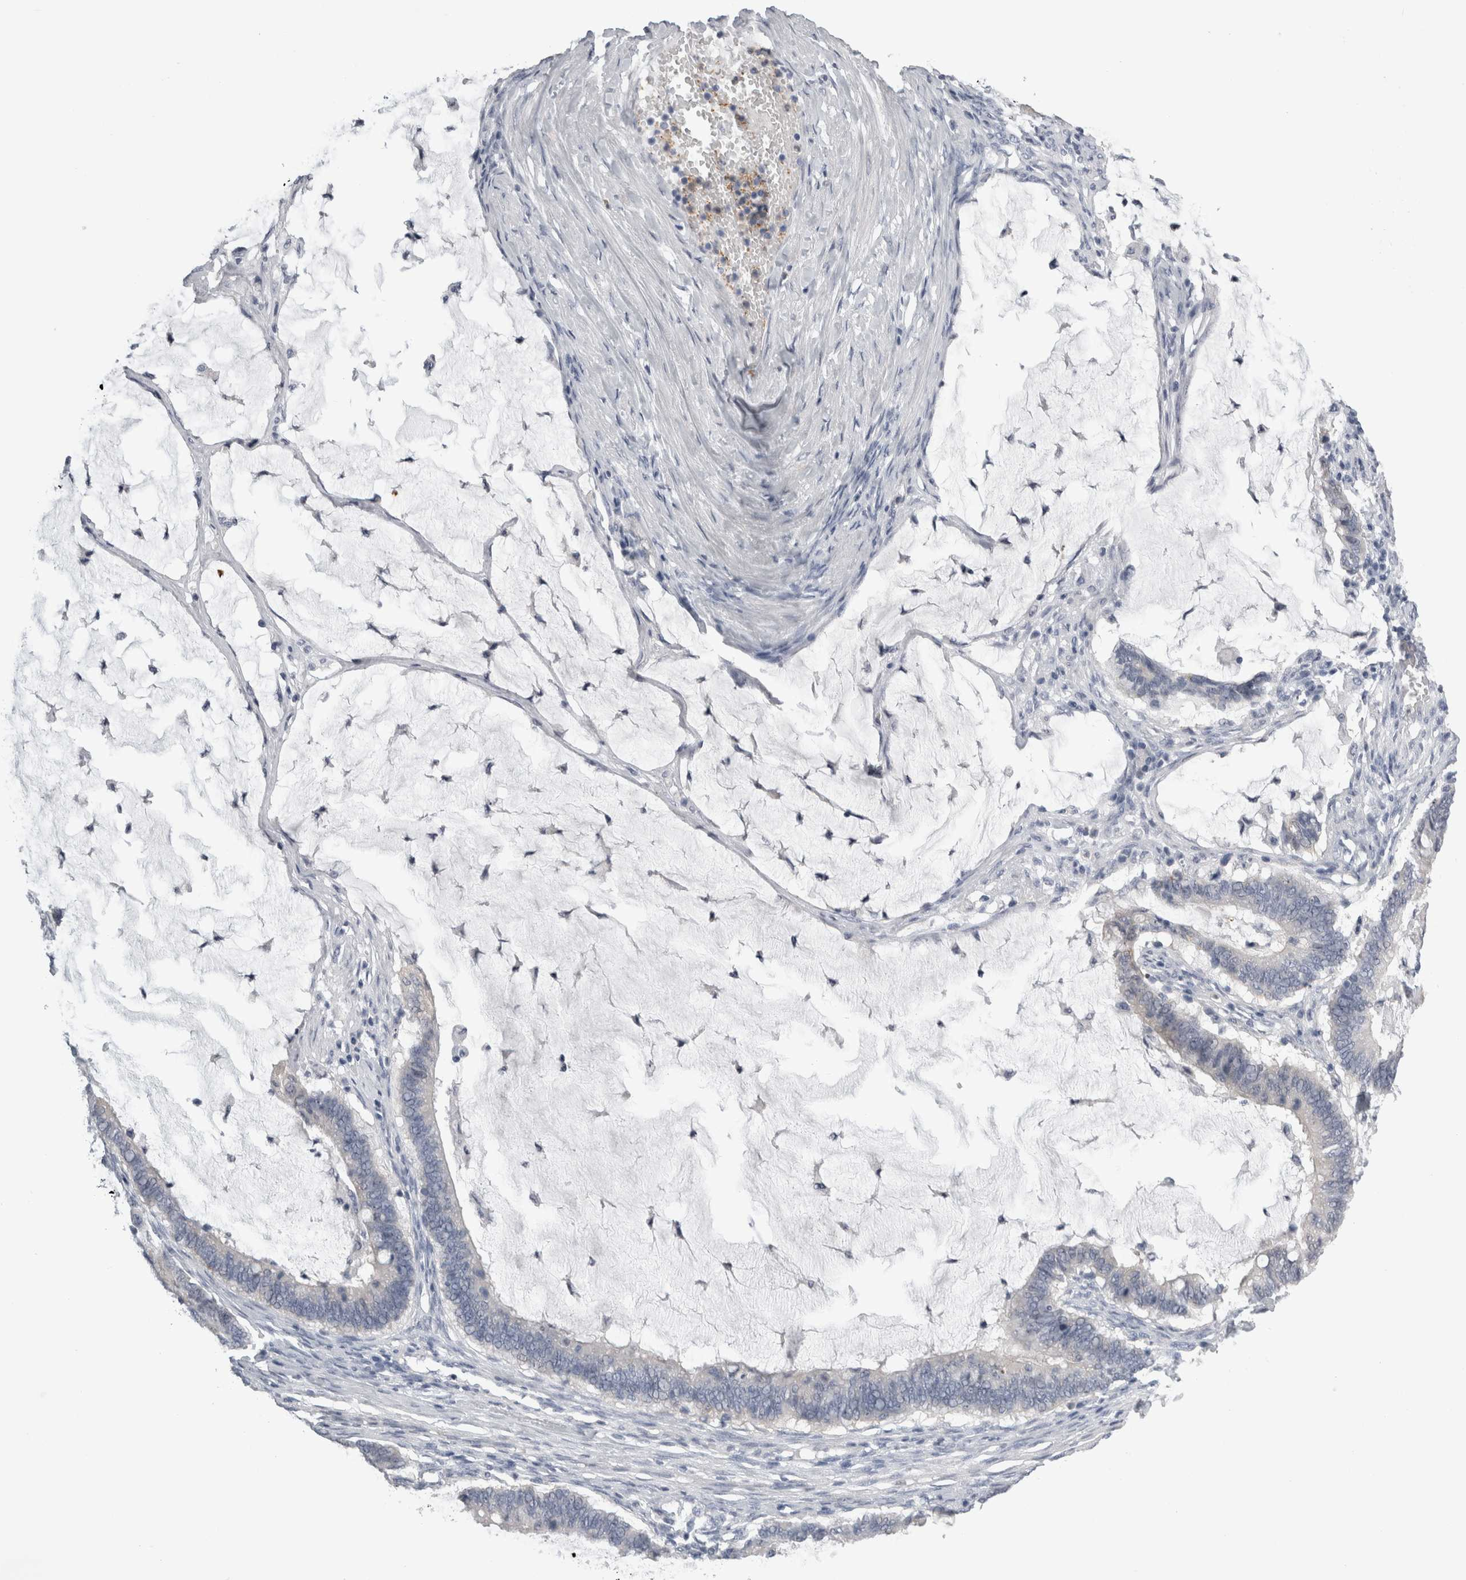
{"staining": {"intensity": "negative", "quantity": "none", "location": "none"}, "tissue": "ovarian cancer", "cell_type": "Tumor cells", "image_type": "cancer", "snomed": [{"axis": "morphology", "description": "Cystadenocarcinoma, mucinous, NOS"}, {"axis": "topography", "description": "Ovary"}], "caption": "There is no significant expression in tumor cells of ovarian cancer. (Stains: DAB IHC with hematoxylin counter stain, Microscopy: brightfield microscopy at high magnification).", "gene": "ALDH8A1", "patient": {"sex": "female", "age": 61}}